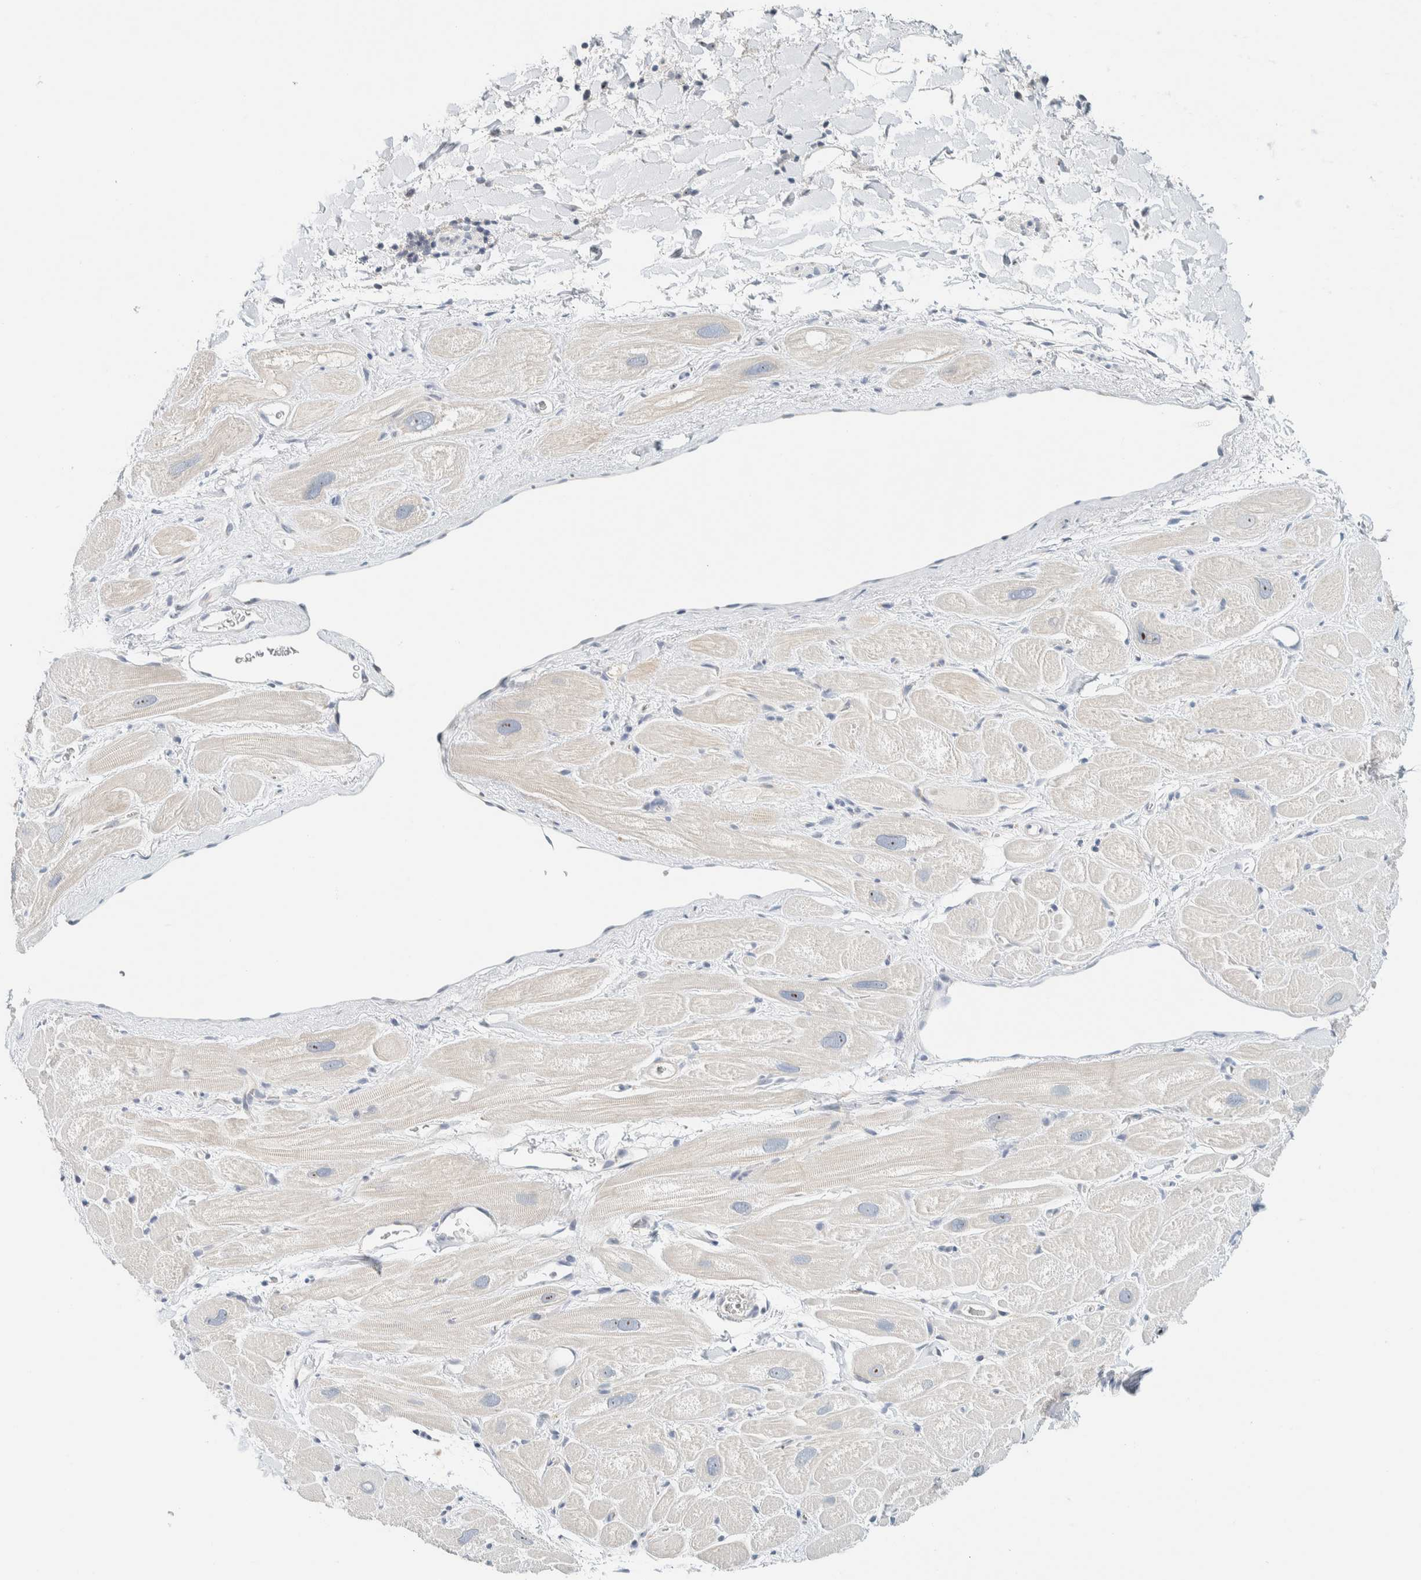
{"staining": {"intensity": "weak", "quantity": "<25%", "location": "nuclear"}, "tissue": "heart muscle", "cell_type": "Cardiomyocytes", "image_type": "normal", "snomed": [{"axis": "morphology", "description": "Normal tissue, NOS"}, {"axis": "topography", "description": "Heart"}], "caption": "This micrograph is of benign heart muscle stained with immunohistochemistry (IHC) to label a protein in brown with the nuclei are counter-stained blue. There is no expression in cardiomyocytes.", "gene": "NDE1", "patient": {"sex": "male", "age": 49}}